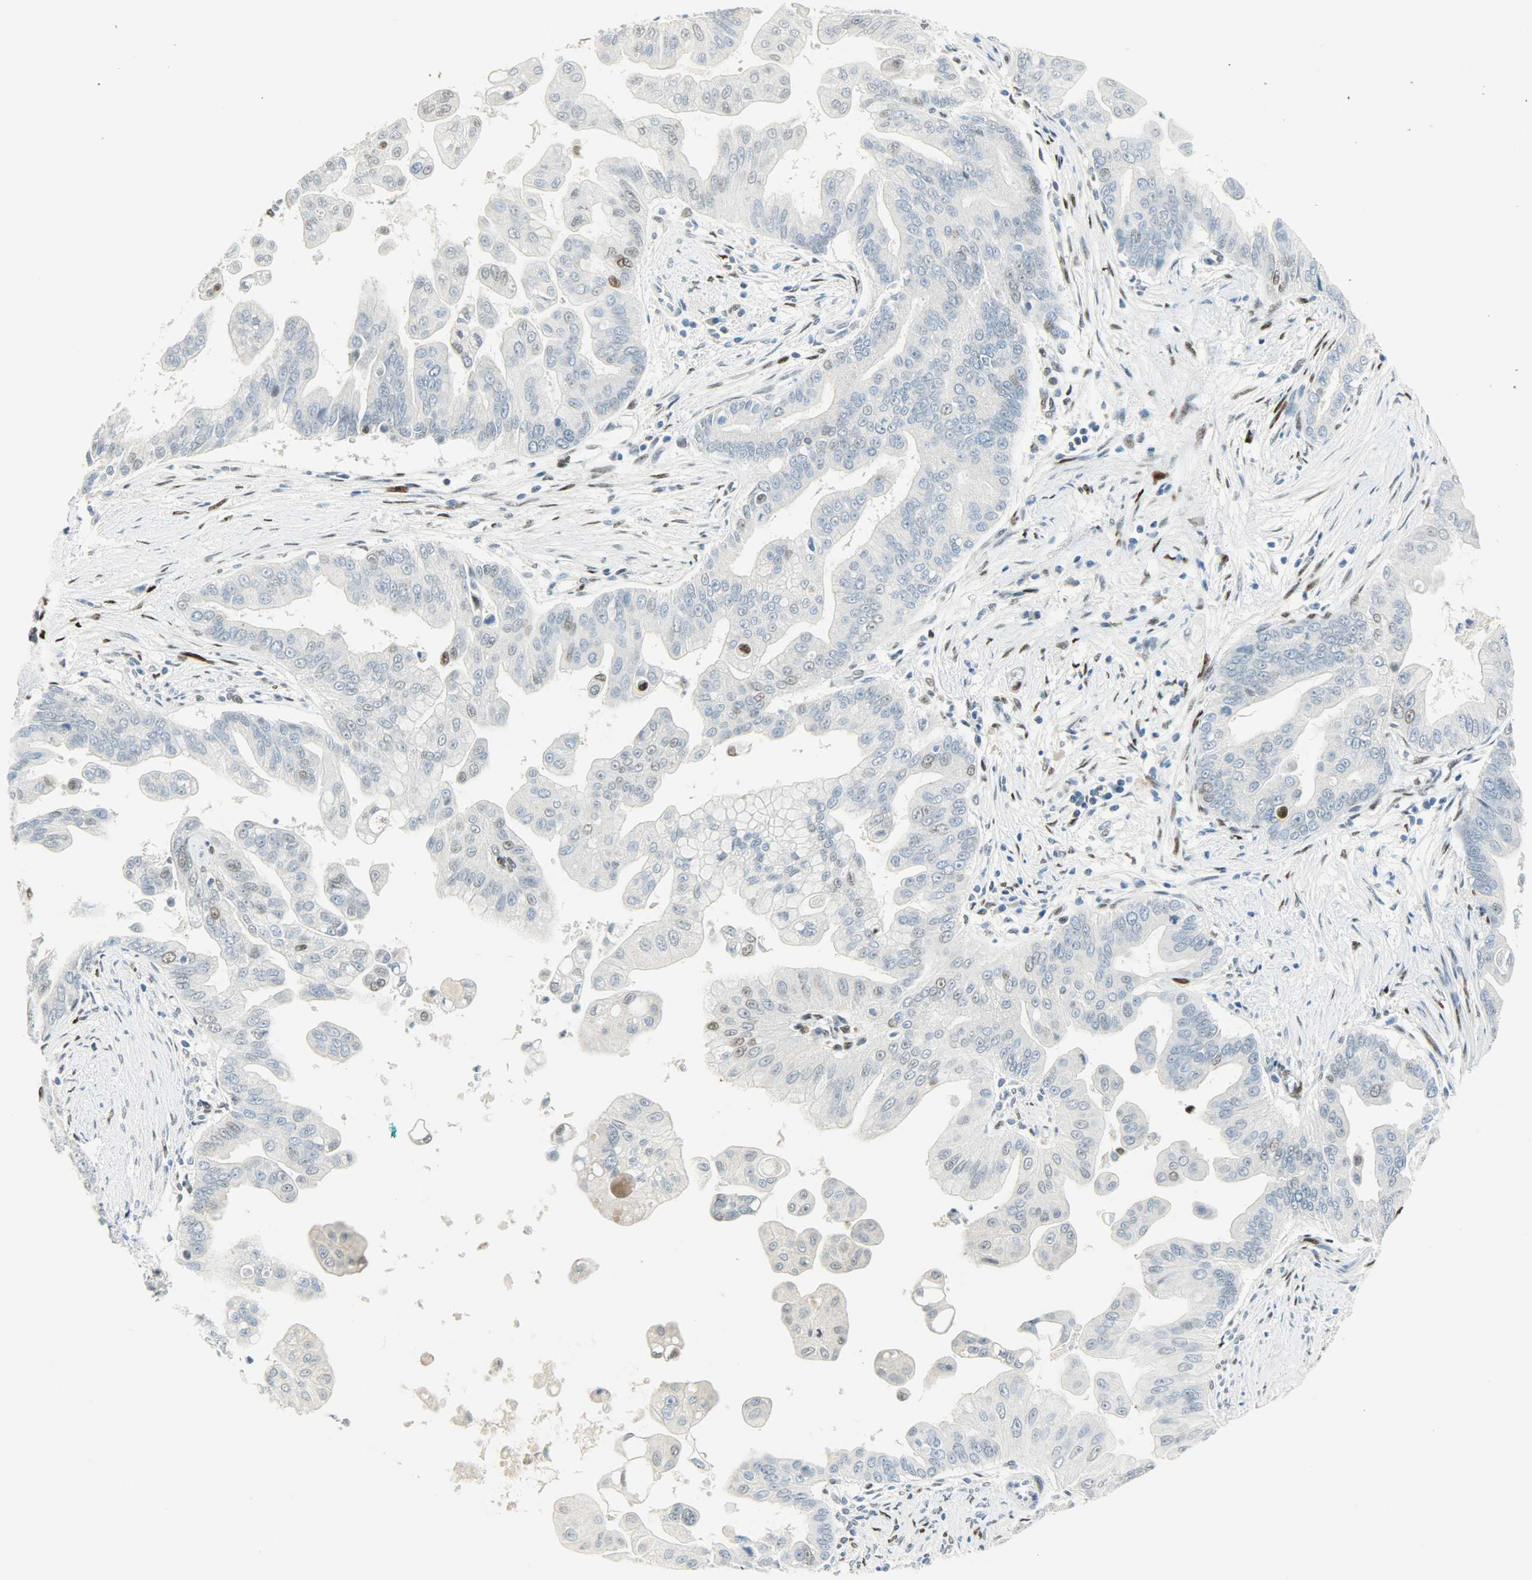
{"staining": {"intensity": "negative", "quantity": "none", "location": "none"}, "tissue": "pancreatic cancer", "cell_type": "Tumor cells", "image_type": "cancer", "snomed": [{"axis": "morphology", "description": "Adenocarcinoma, NOS"}, {"axis": "topography", "description": "Pancreas"}], "caption": "High magnification brightfield microscopy of pancreatic adenocarcinoma stained with DAB (brown) and counterstained with hematoxylin (blue): tumor cells show no significant staining.", "gene": "JUNB", "patient": {"sex": "female", "age": 75}}